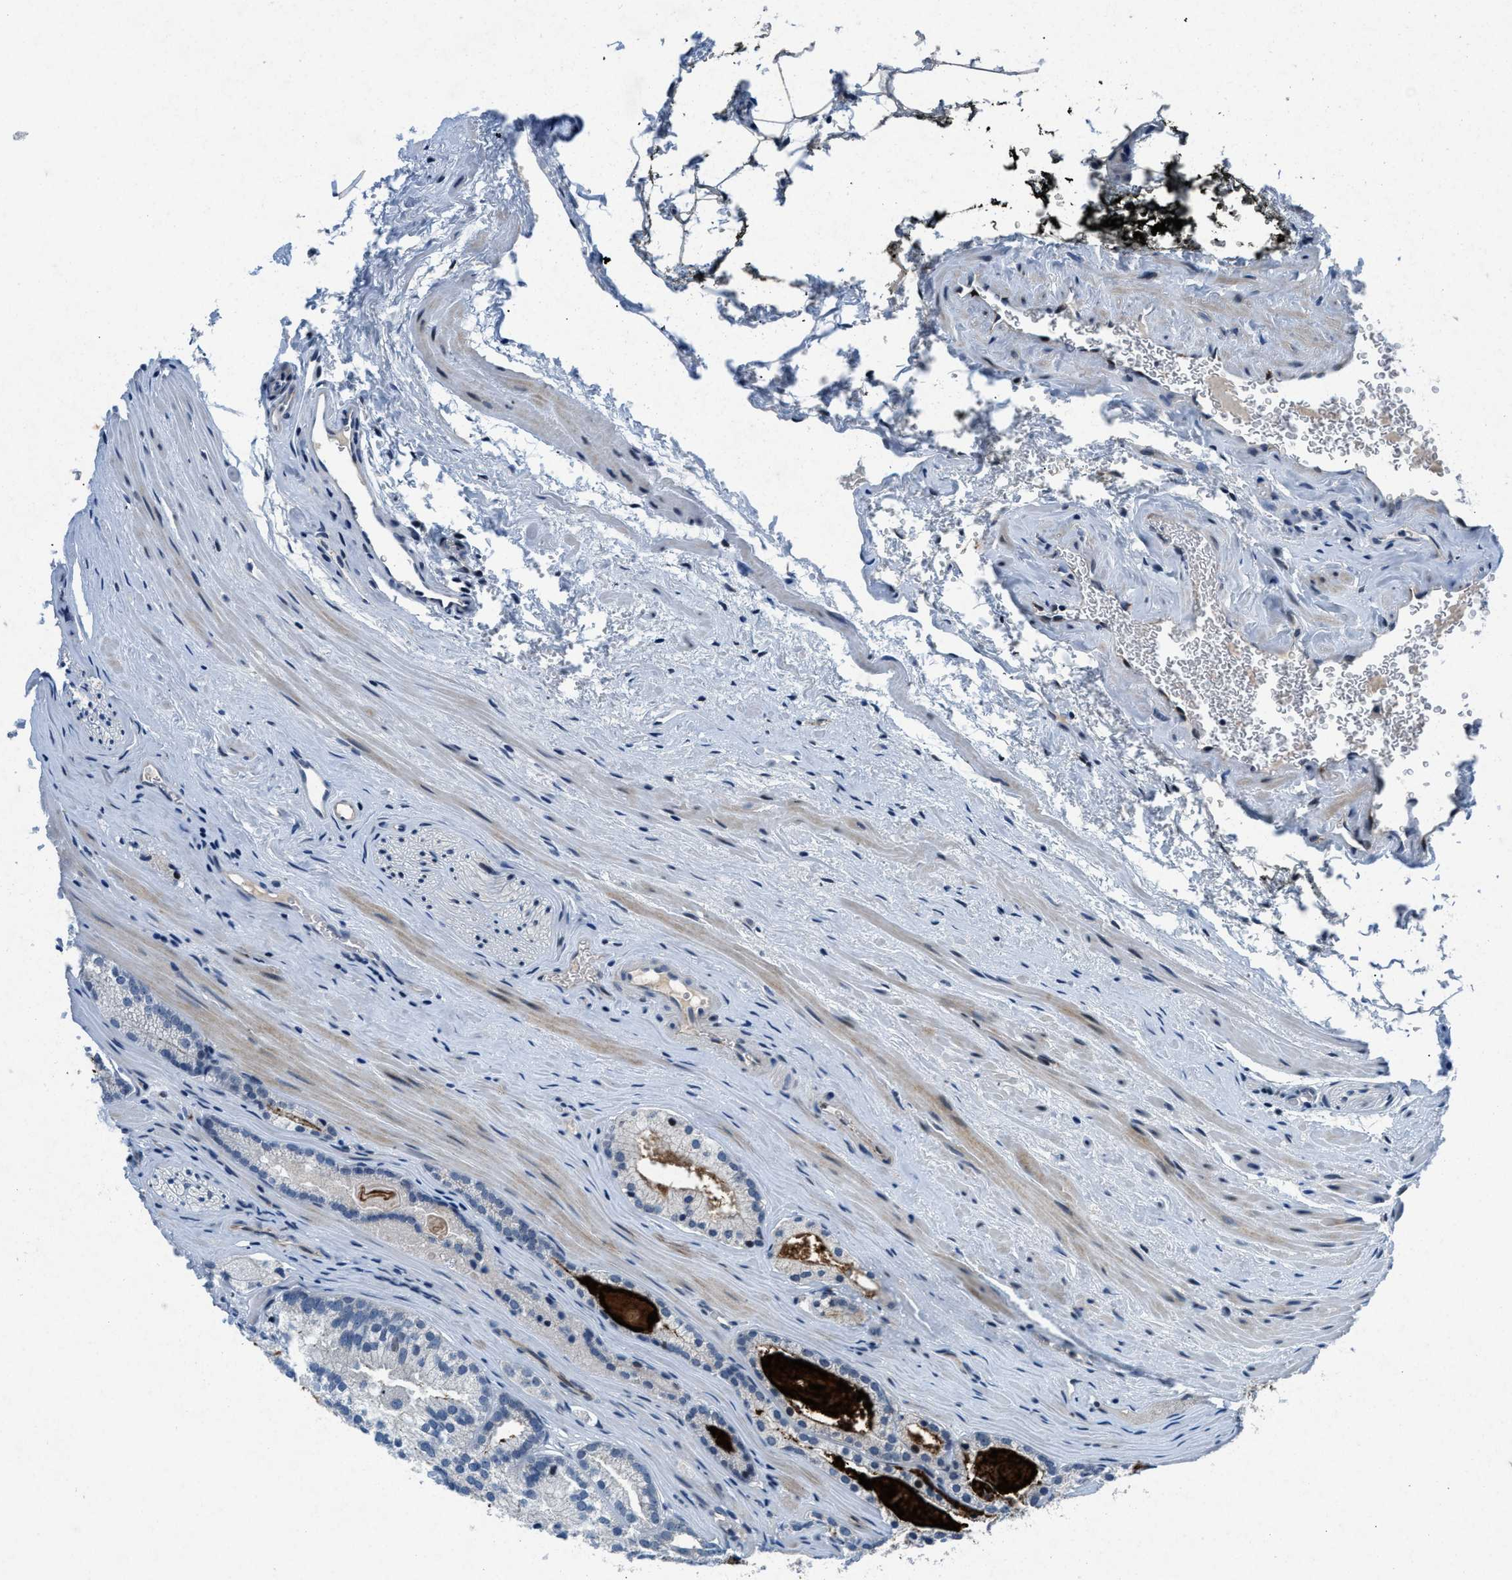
{"staining": {"intensity": "negative", "quantity": "none", "location": "none"}, "tissue": "prostate cancer", "cell_type": "Tumor cells", "image_type": "cancer", "snomed": [{"axis": "morphology", "description": "Adenocarcinoma, Low grade"}, {"axis": "topography", "description": "Prostate"}], "caption": "Immunohistochemical staining of adenocarcinoma (low-grade) (prostate) demonstrates no significant staining in tumor cells.", "gene": "PHLDA1", "patient": {"sex": "male", "age": 59}}